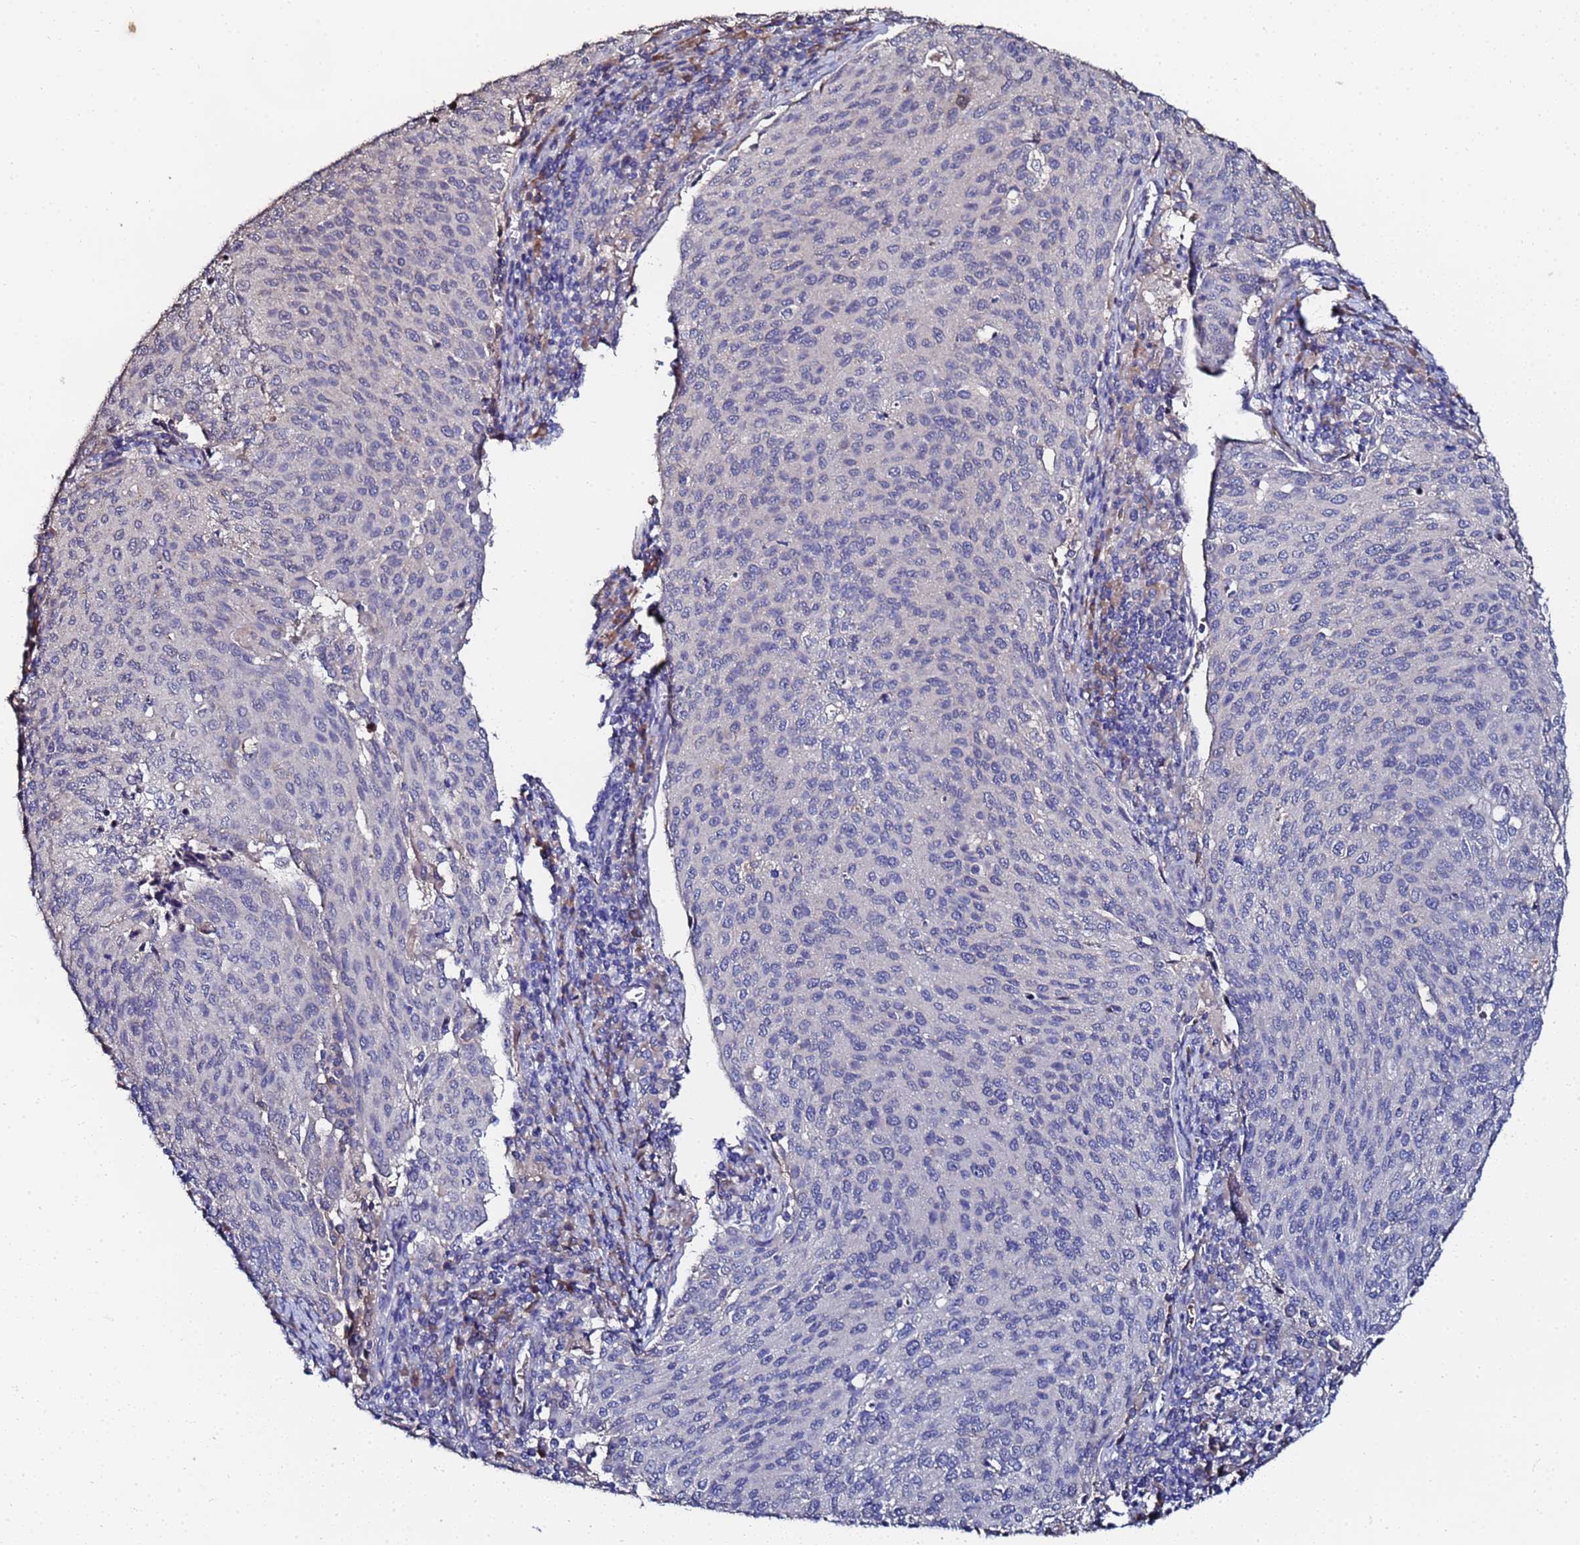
{"staining": {"intensity": "negative", "quantity": "none", "location": "none"}, "tissue": "cervical cancer", "cell_type": "Tumor cells", "image_type": "cancer", "snomed": [{"axis": "morphology", "description": "Squamous cell carcinoma, NOS"}, {"axis": "topography", "description": "Cervix"}], "caption": "The image shows no significant positivity in tumor cells of cervical cancer.", "gene": "TCP10L", "patient": {"sex": "female", "age": 46}}